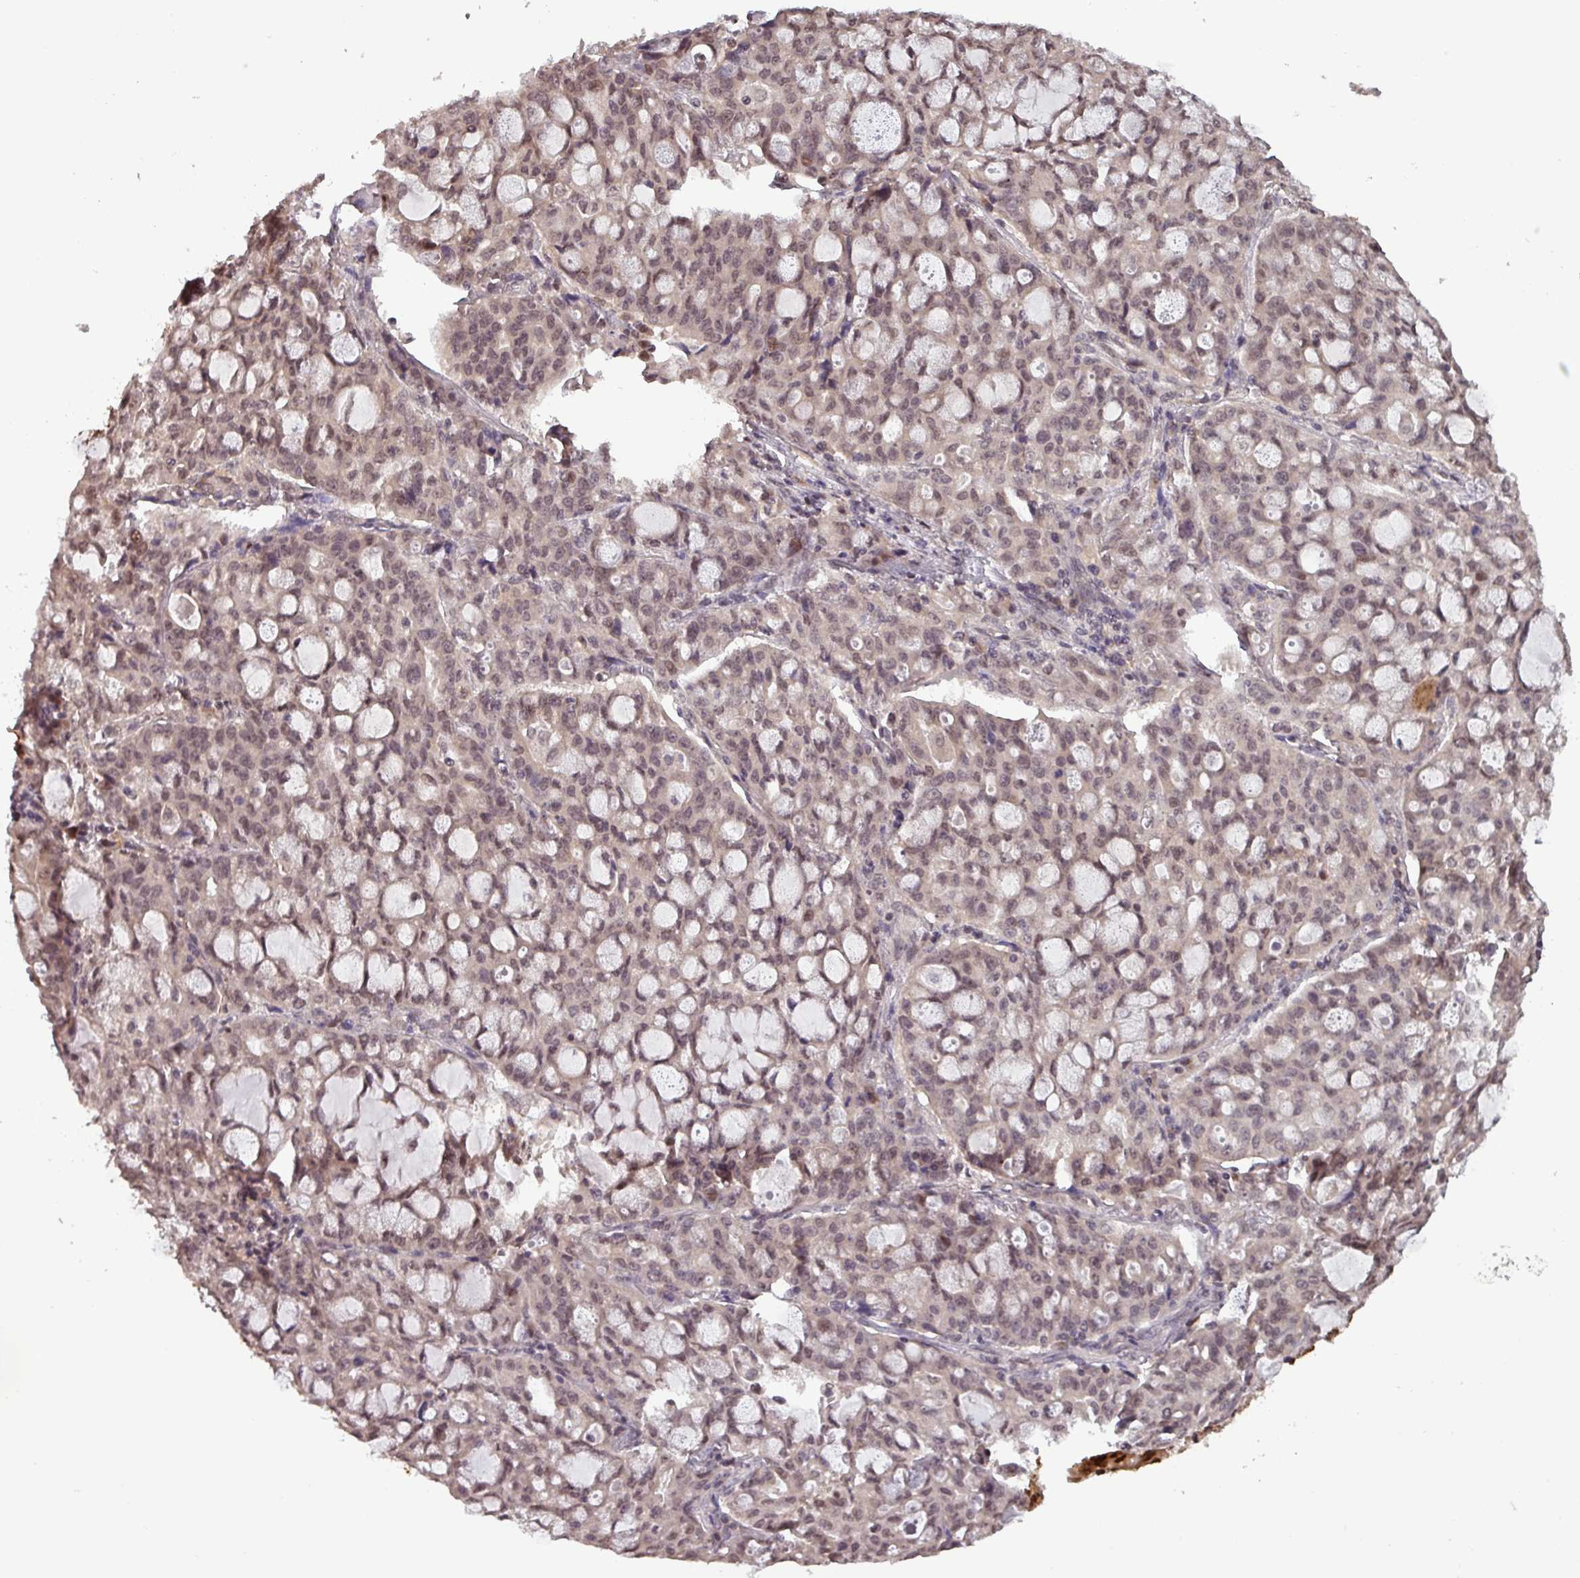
{"staining": {"intensity": "weak", "quantity": ">75%", "location": "nuclear"}, "tissue": "lung cancer", "cell_type": "Tumor cells", "image_type": "cancer", "snomed": [{"axis": "morphology", "description": "Adenocarcinoma, NOS"}, {"axis": "topography", "description": "Lung"}], "caption": "High-magnification brightfield microscopy of lung cancer stained with DAB (3,3'-diaminobenzidine) (brown) and counterstained with hematoxylin (blue). tumor cells exhibit weak nuclear positivity is identified in approximately>75% of cells.", "gene": "NOB1", "patient": {"sex": "female", "age": 44}}